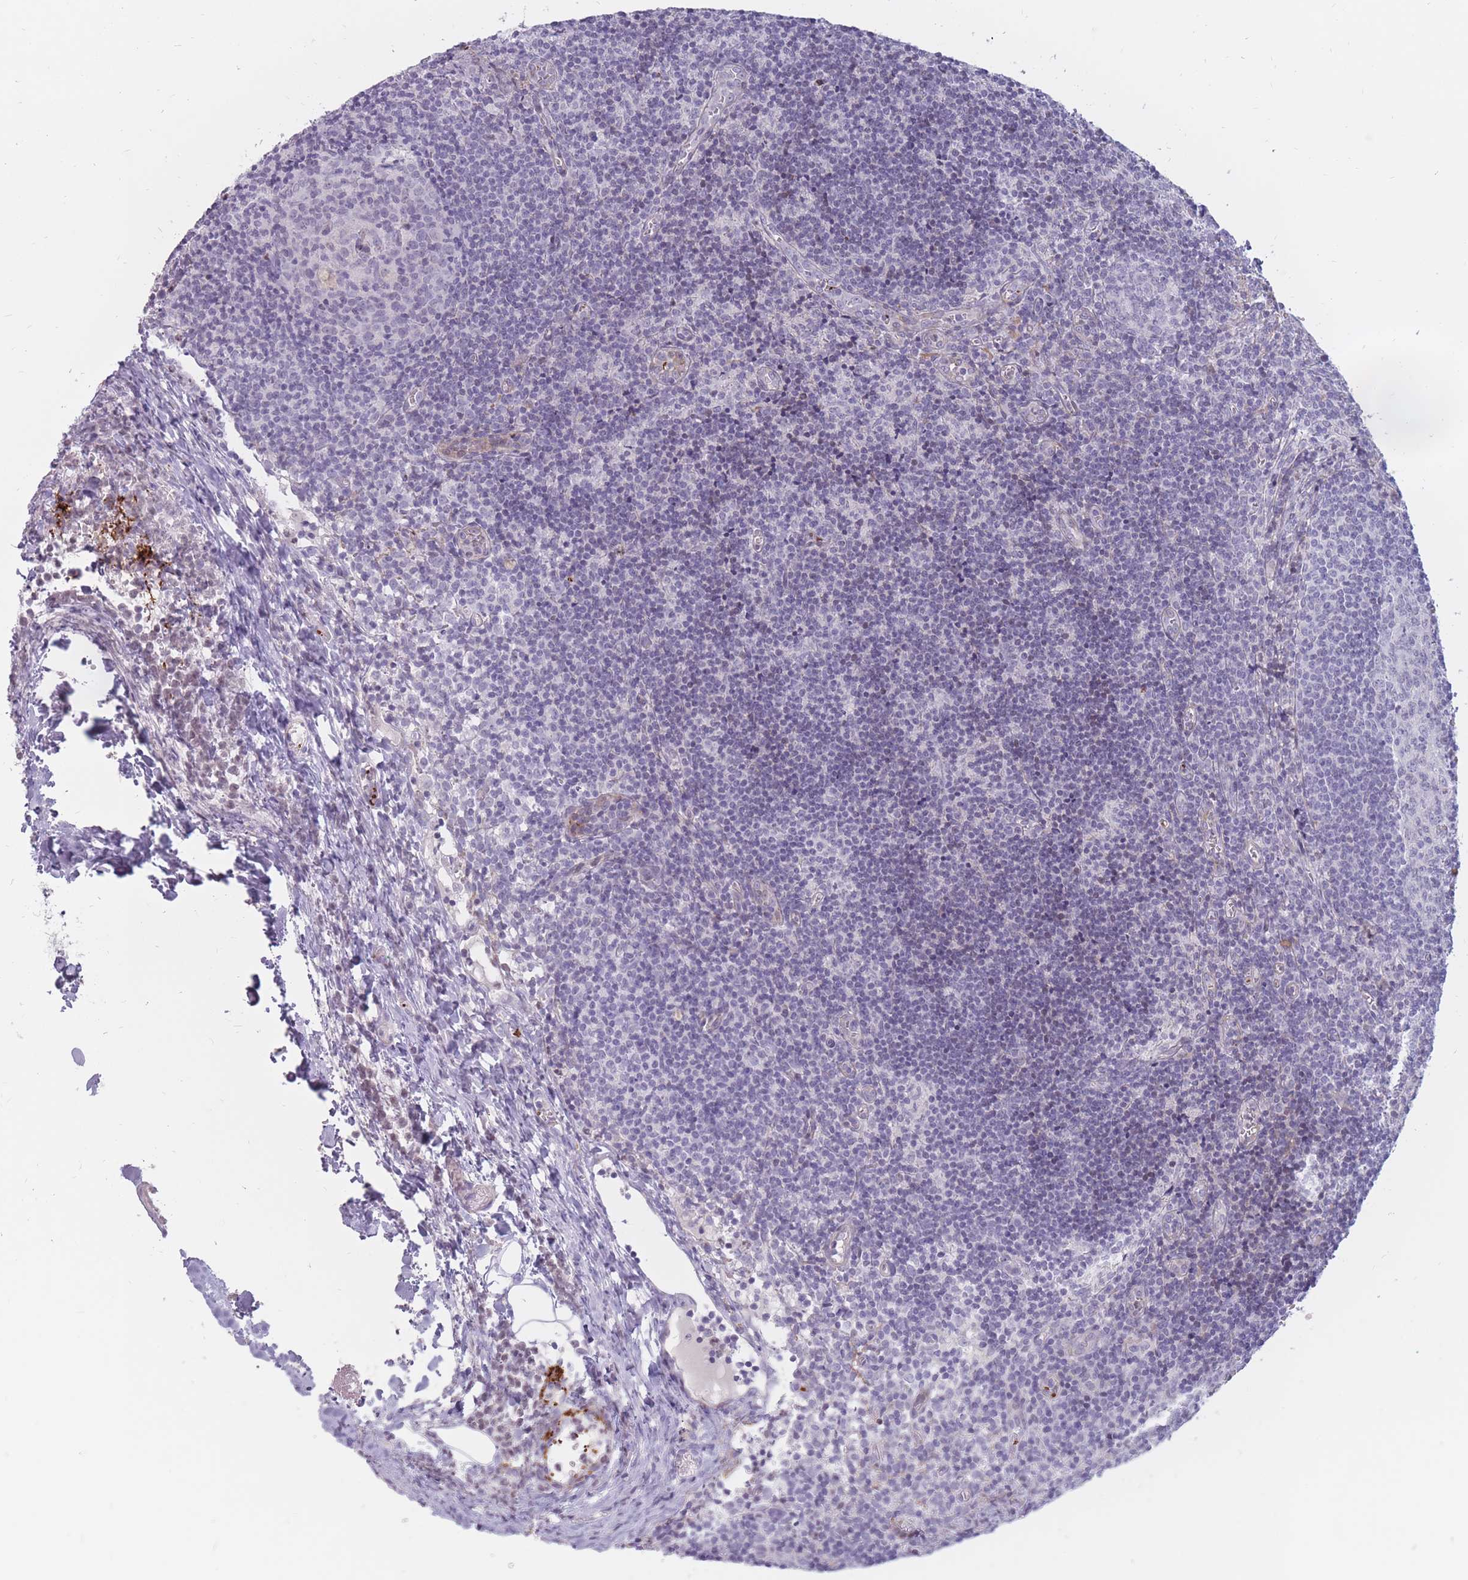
{"staining": {"intensity": "negative", "quantity": "none", "location": "none"}, "tissue": "lymph node", "cell_type": "Germinal center cells", "image_type": "normal", "snomed": [{"axis": "morphology", "description": "Normal tissue, NOS"}, {"axis": "topography", "description": "Lymph node"}], "caption": "An image of lymph node stained for a protein shows no brown staining in germinal center cells.", "gene": "PTGDR", "patient": {"sex": "female", "age": 37}}